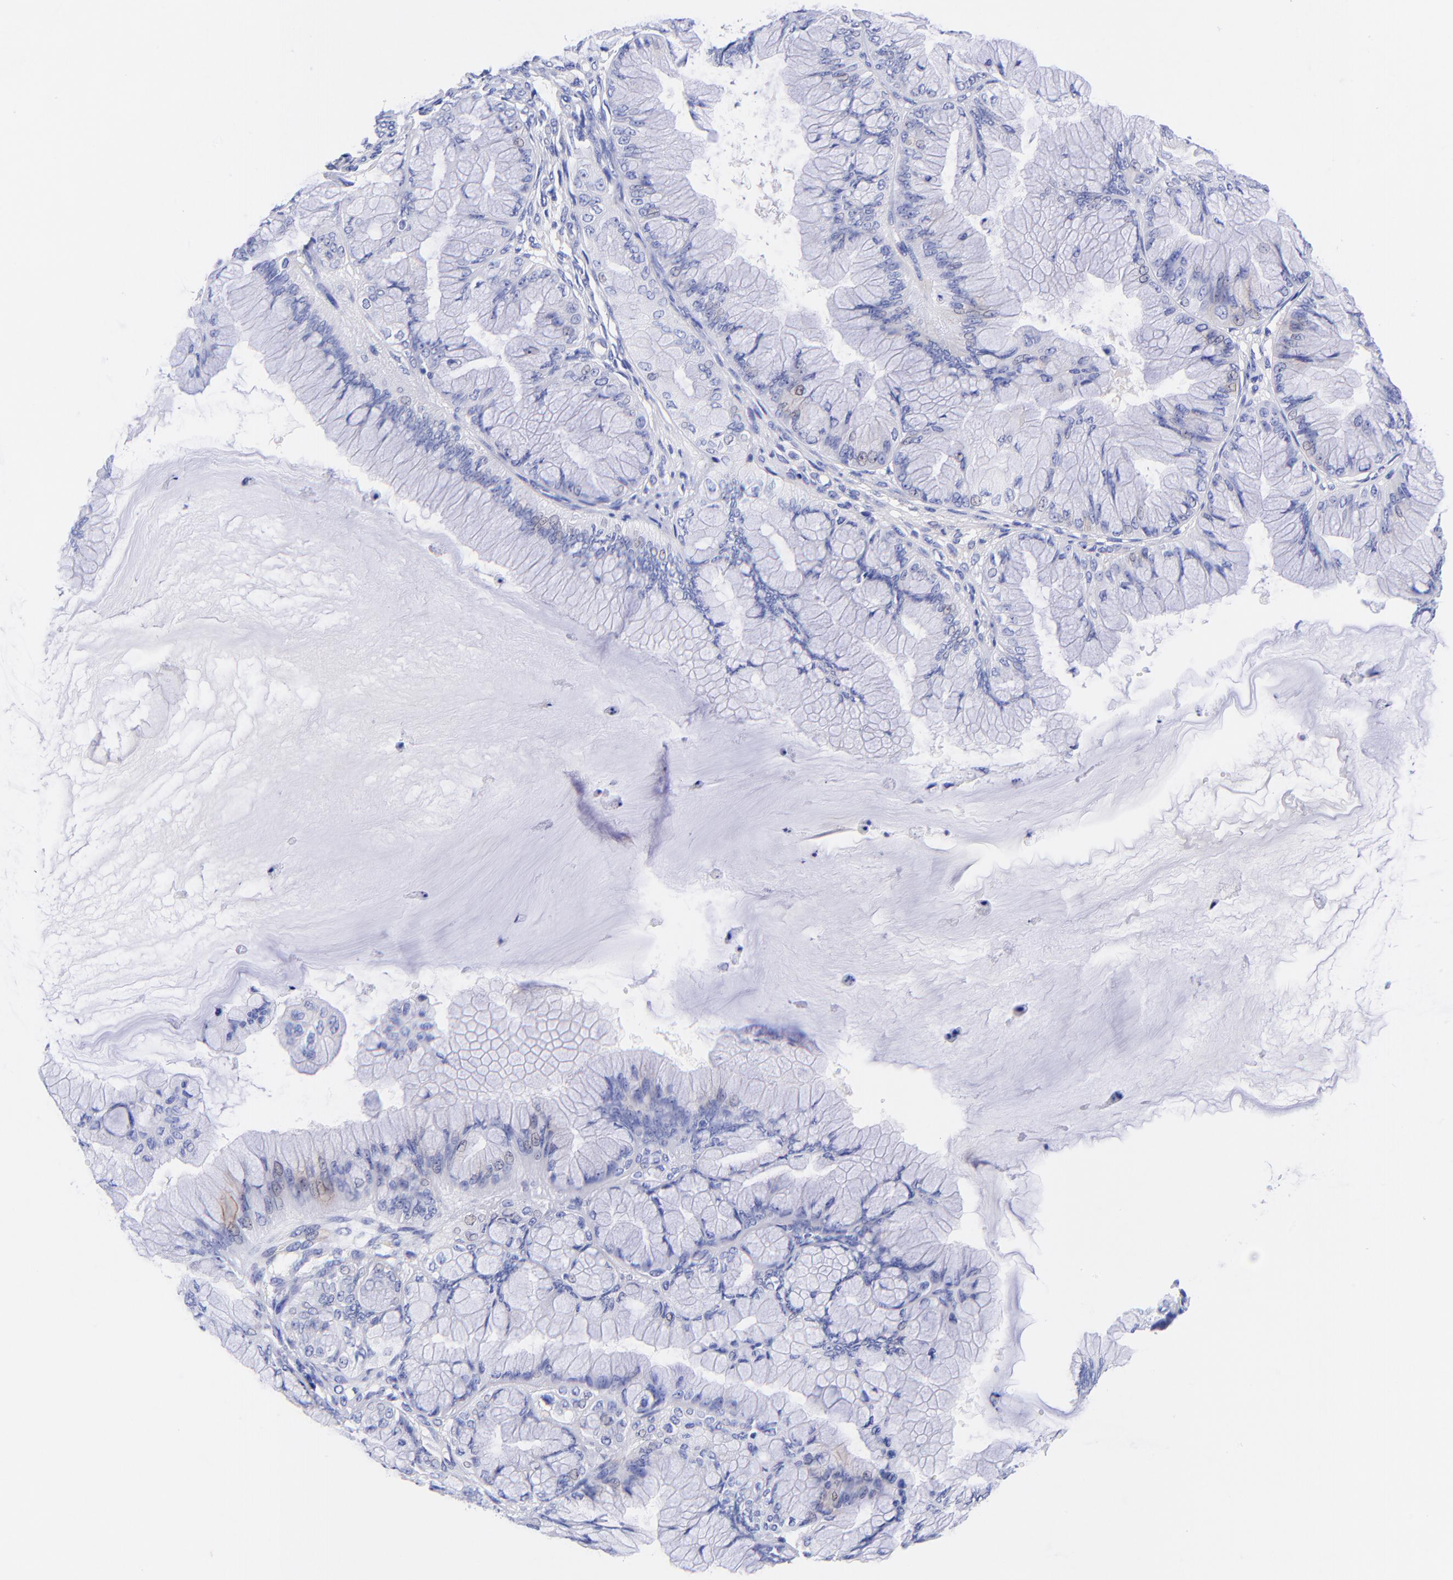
{"staining": {"intensity": "negative", "quantity": "none", "location": "none"}, "tissue": "ovarian cancer", "cell_type": "Tumor cells", "image_type": "cancer", "snomed": [{"axis": "morphology", "description": "Cystadenocarcinoma, mucinous, NOS"}, {"axis": "topography", "description": "Ovary"}], "caption": "Immunohistochemistry (IHC) photomicrograph of neoplastic tissue: human mucinous cystadenocarcinoma (ovarian) stained with DAB shows no significant protein expression in tumor cells.", "gene": "GPHN", "patient": {"sex": "female", "age": 63}}